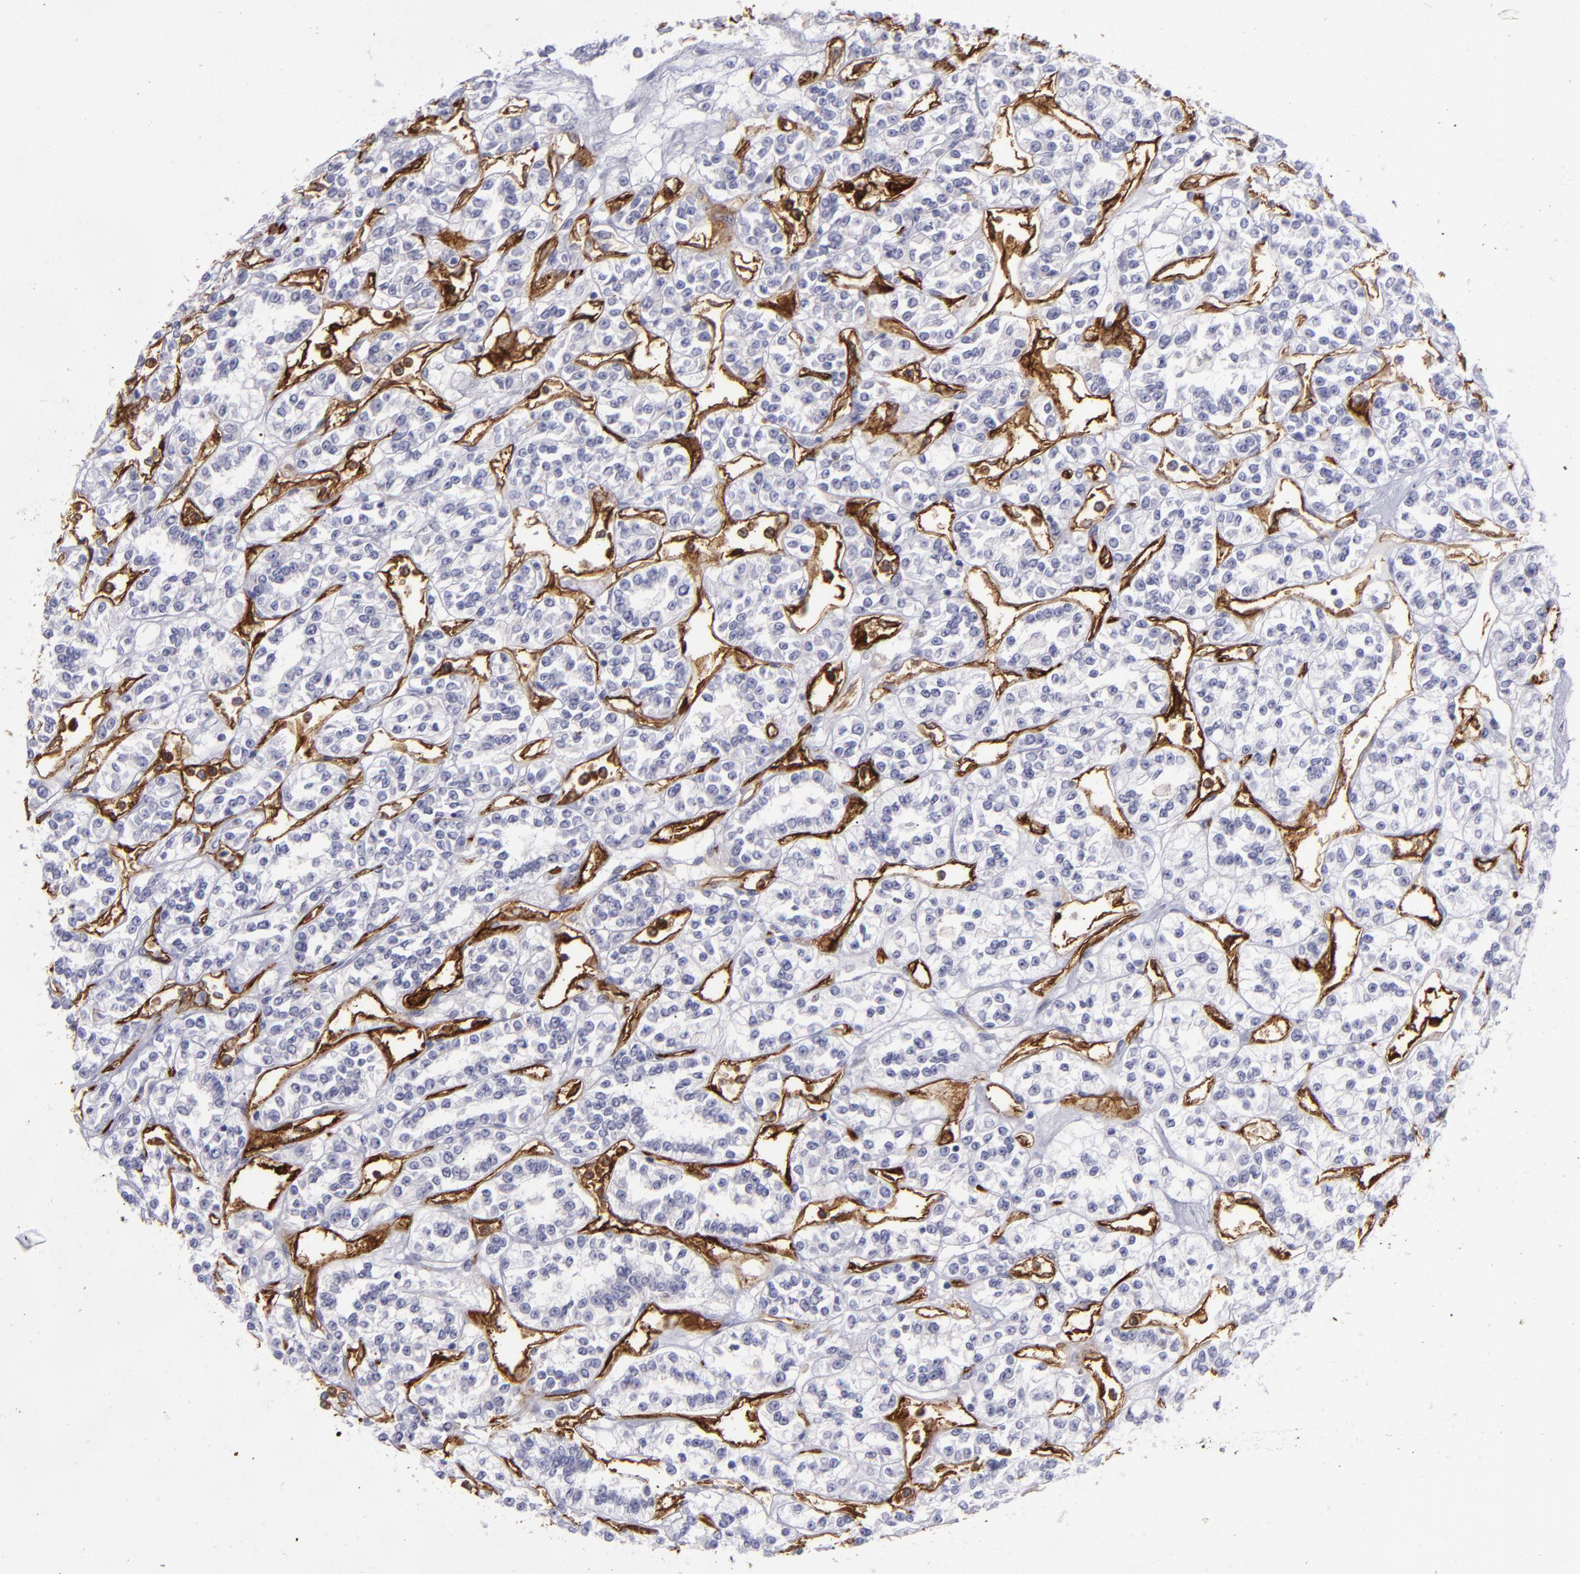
{"staining": {"intensity": "negative", "quantity": "none", "location": "none"}, "tissue": "renal cancer", "cell_type": "Tumor cells", "image_type": "cancer", "snomed": [{"axis": "morphology", "description": "Adenocarcinoma, NOS"}, {"axis": "topography", "description": "Kidney"}], "caption": "DAB (3,3'-diaminobenzidine) immunohistochemical staining of renal cancer (adenocarcinoma) displays no significant positivity in tumor cells.", "gene": "ACE", "patient": {"sex": "female", "age": 76}}